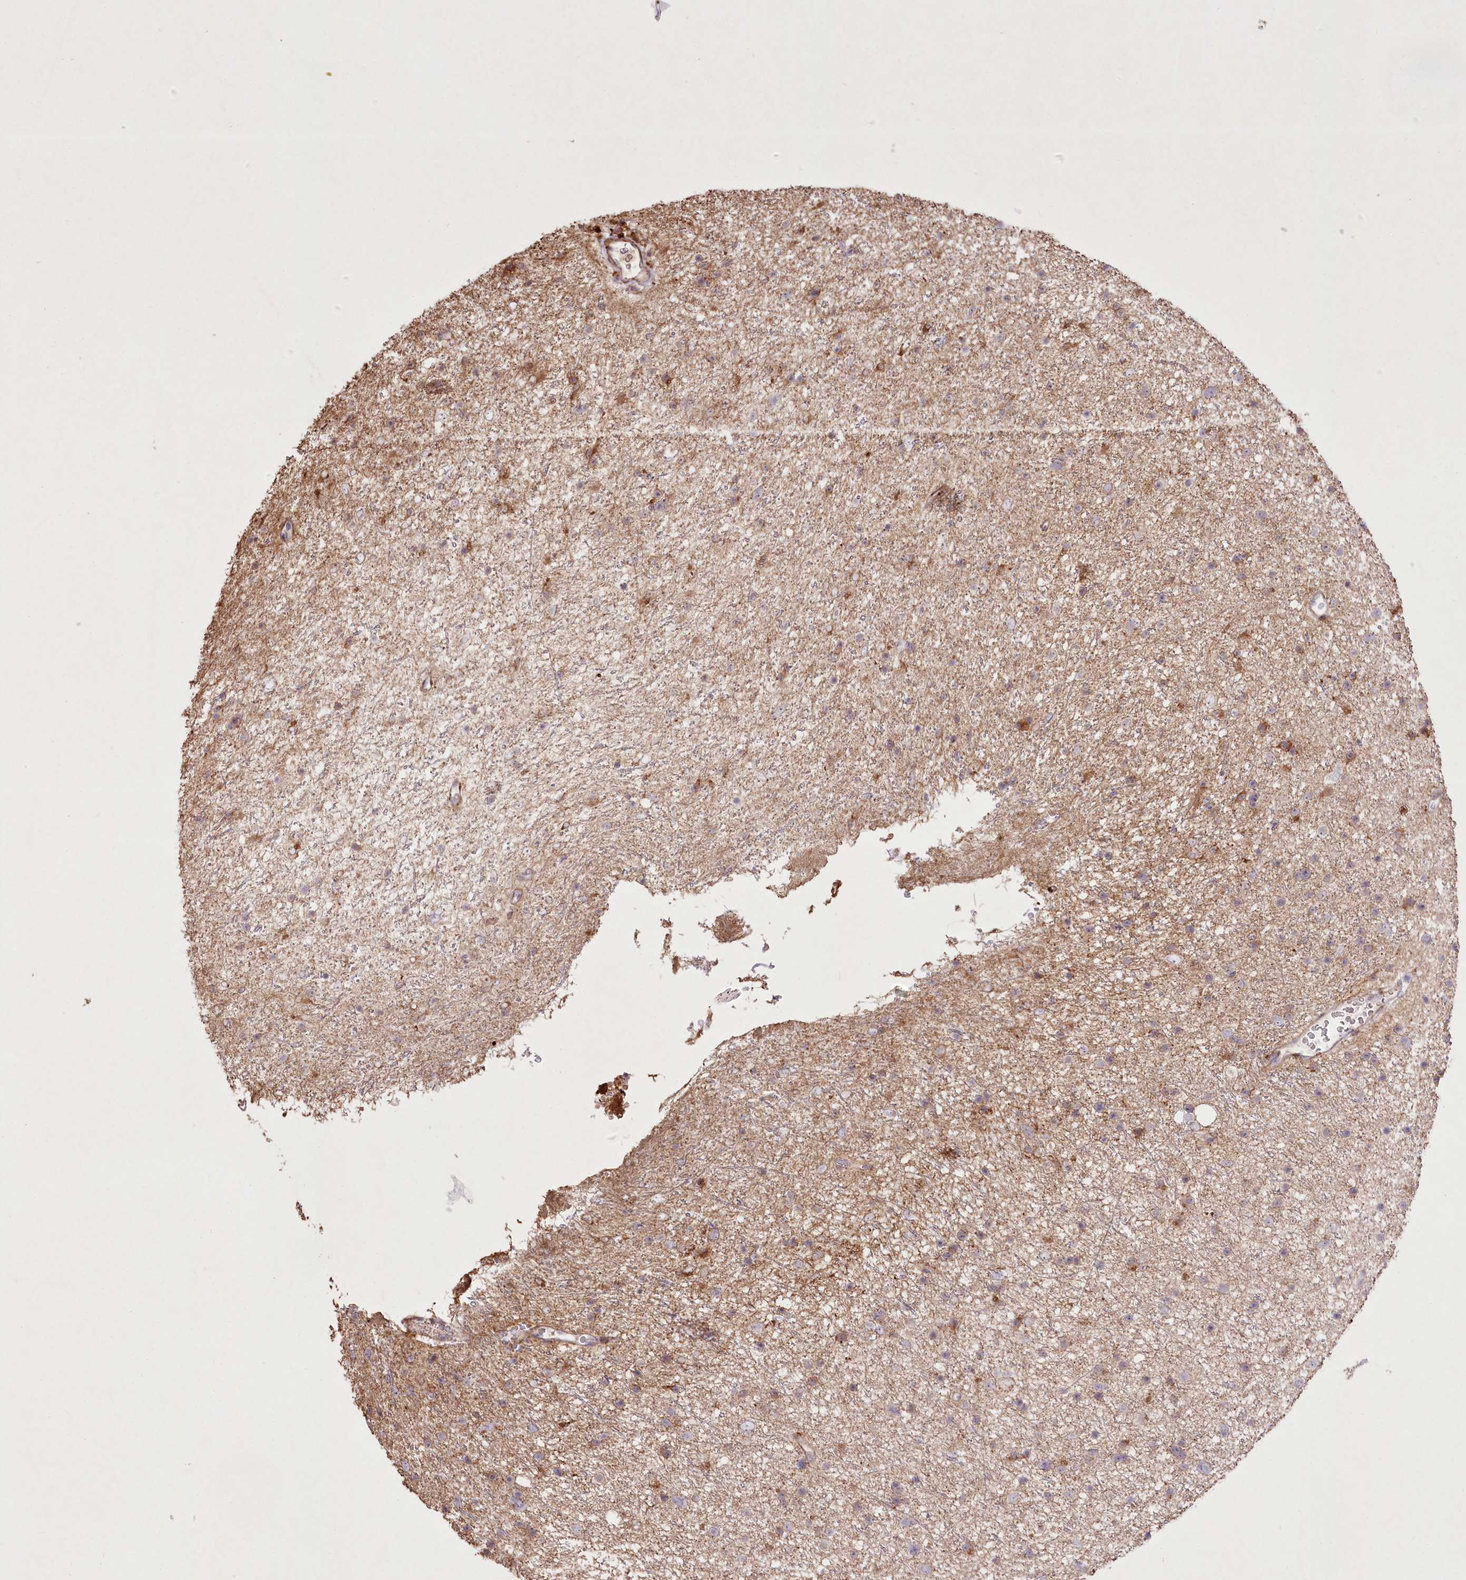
{"staining": {"intensity": "weak", "quantity": "25%-75%", "location": "cytoplasmic/membranous"}, "tissue": "glioma", "cell_type": "Tumor cells", "image_type": "cancer", "snomed": [{"axis": "morphology", "description": "Glioma, malignant, Low grade"}, {"axis": "topography", "description": "Cerebral cortex"}], "caption": "Immunohistochemistry (DAB) staining of malignant glioma (low-grade) exhibits weak cytoplasmic/membranous protein positivity in approximately 25%-75% of tumor cells.", "gene": "RNF24", "patient": {"sex": "female", "age": 39}}